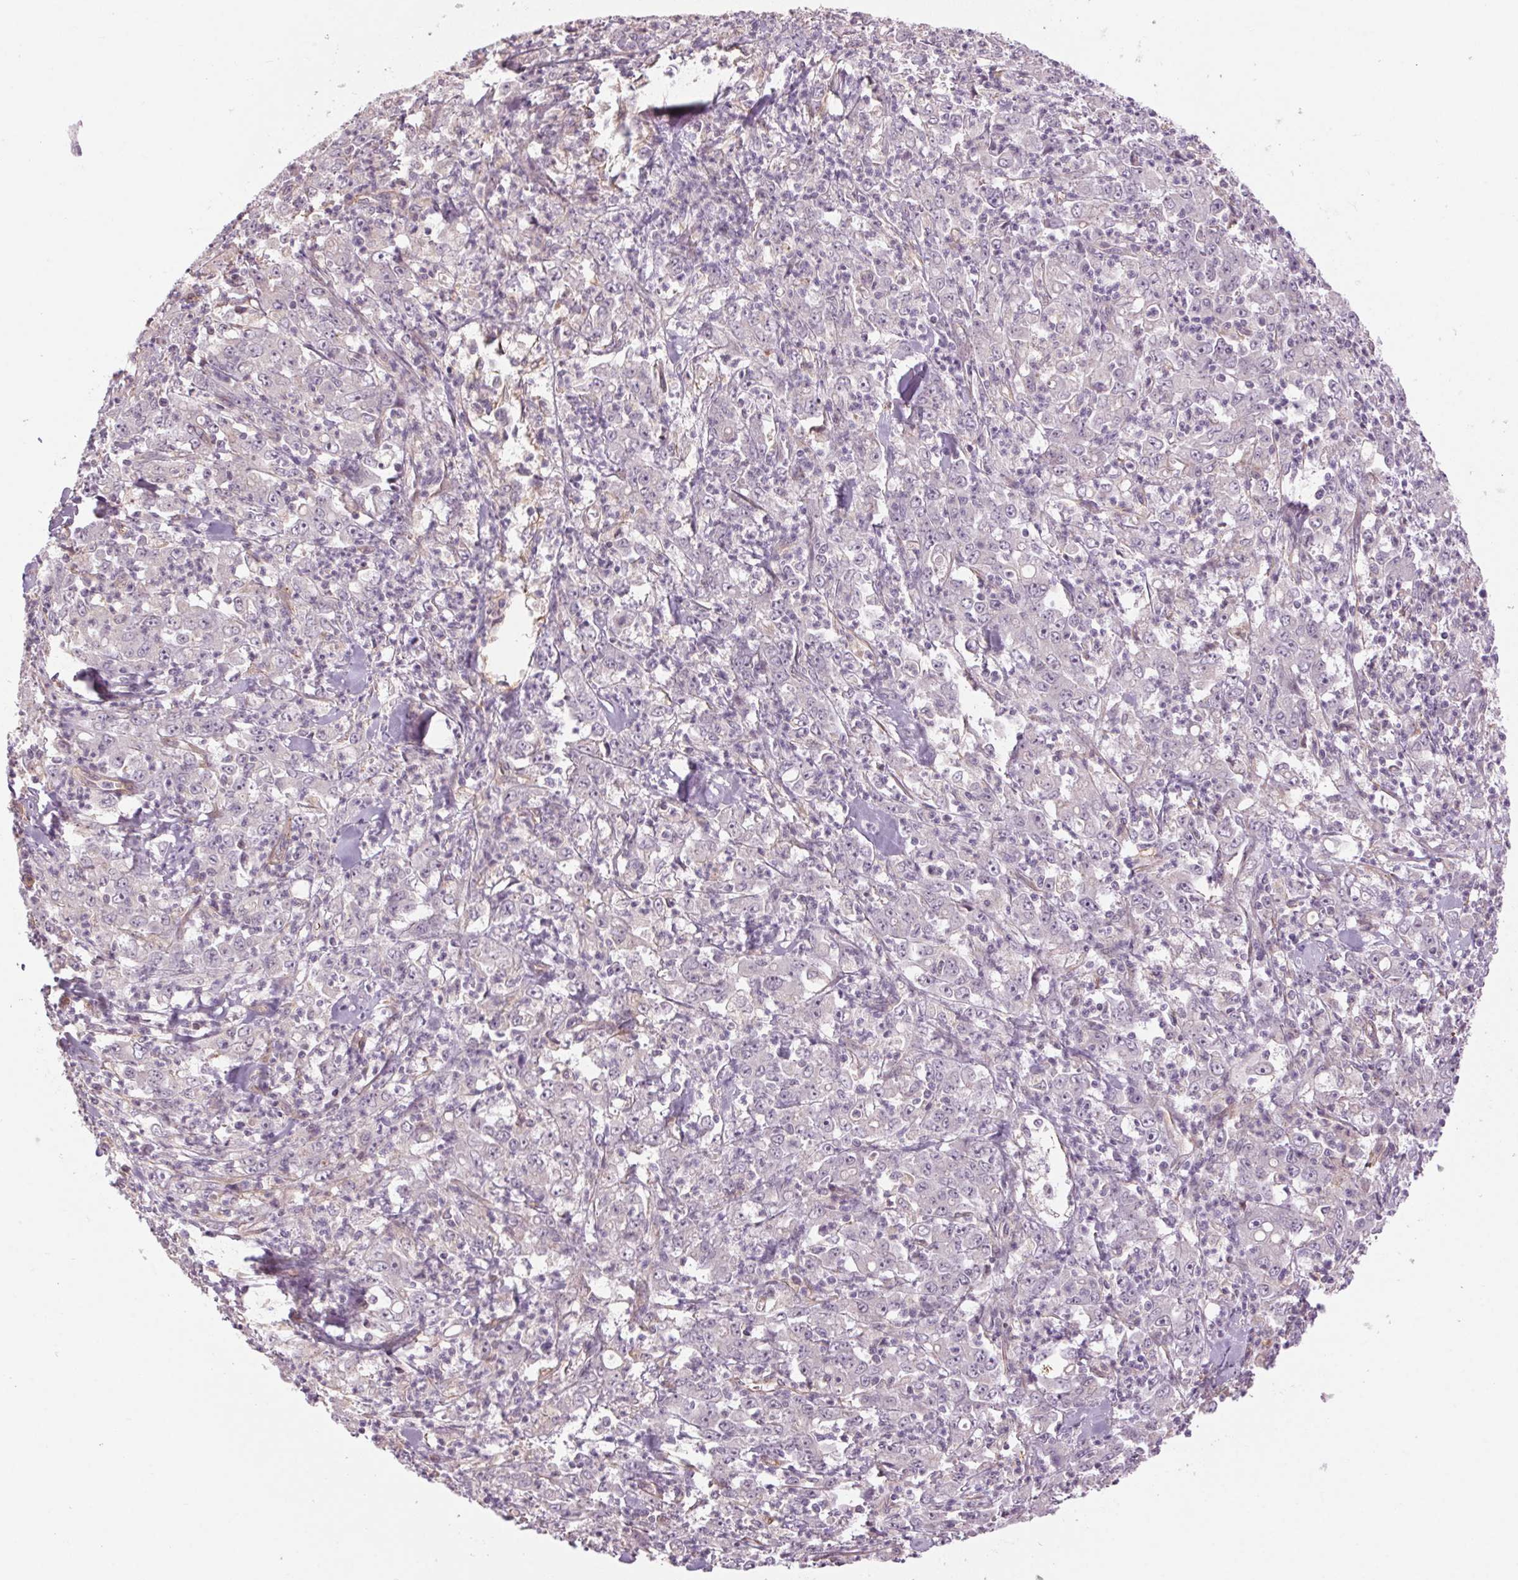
{"staining": {"intensity": "negative", "quantity": "none", "location": "none"}, "tissue": "stomach cancer", "cell_type": "Tumor cells", "image_type": "cancer", "snomed": [{"axis": "morphology", "description": "Adenocarcinoma, NOS"}, {"axis": "topography", "description": "Stomach, lower"}], "caption": "DAB (3,3'-diaminobenzidine) immunohistochemical staining of human stomach cancer exhibits no significant staining in tumor cells. Nuclei are stained in blue.", "gene": "CCSER1", "patient": {"sex": "female", "age": 71}}